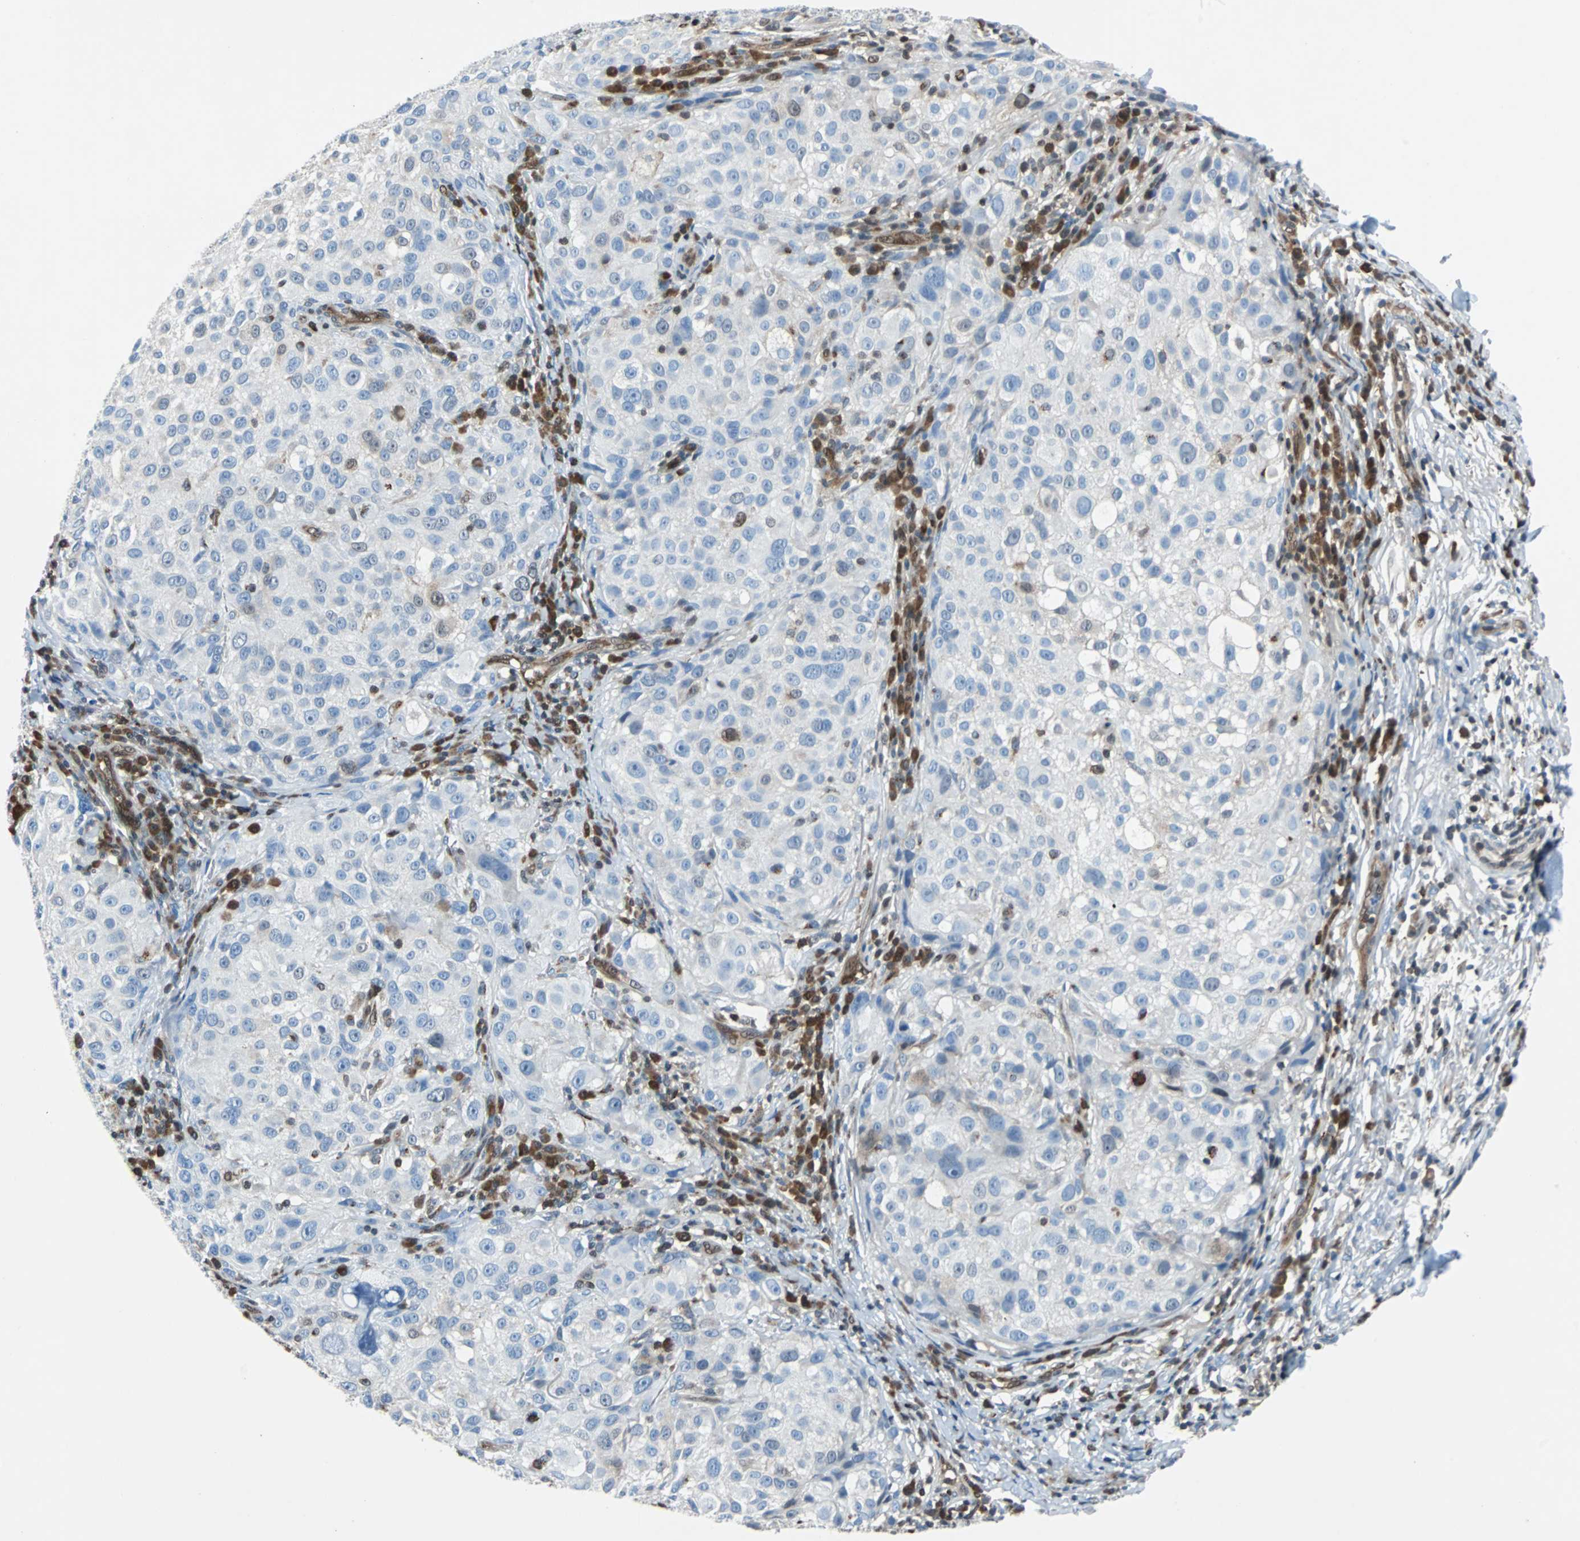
{"staining": {"intensity": "negative", "quantity": "none", "location": "none"}, "tissue": "melanoma", "cell_type": "Tumor cells", "image_type": "cancer", "snomed": [{"axis": "morphology", "description": "Necrosis, NOS"}, {"axis": "morphology", "description": "Malignant melanoma, NOS"}, {"axis": "topography", "description": "Skin"}], "caption": "The photomicrograph reveals no staining of tumor cells in malignant melanoma. (DAB (3,3'-diaminobenzidine) immunohistochemistry visualized using brightfield microscopy, high magnification).", "gene": "MAP2K6", "patient": {"sex": "female", "age": 87}}